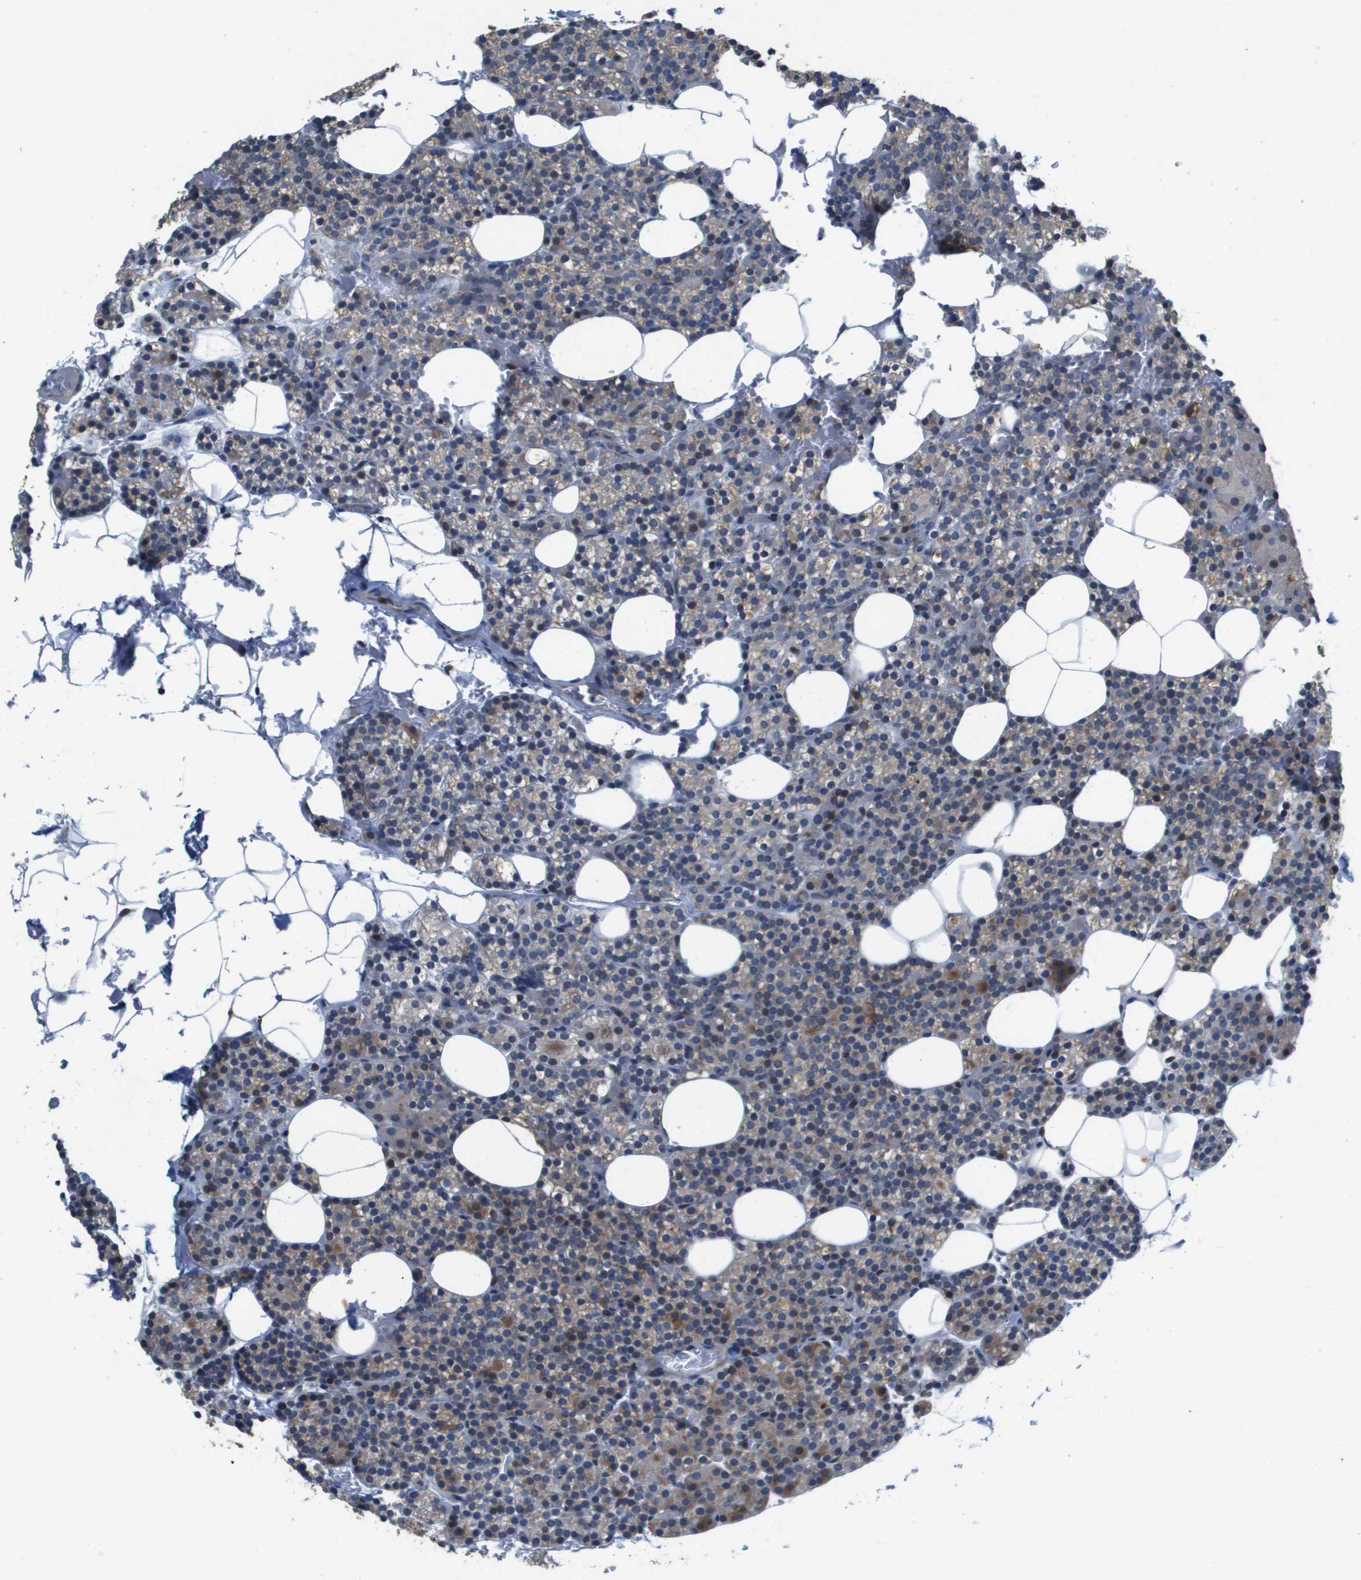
{"staining": {"intensity": "moderate", "quantity": "<25%", "location": "cytoplasmic/membranous,nuclear"}, "tissue": "parathyroid gland", "cell_type": "Glandular cells", "image_type": "normal", "snomed": [{"axis": "morphology", "description": "Normal tissue, NOS"}, {"axis": "morphology", "description": "Inflammation chronic"}, {"axis": "morphology", "description": "Goiter, colloid"}, {"axis": "topography", "description": "Thyroid gland"}, {"axis": "topography", "description": "Parathyroid gland"}], "caption": "The image reveals staining of benign parathyroid gland, revealing moderate cytoplasmic/membranous,nuclear protein staining (brown color) within glandular cells.", "gene": "SCN4B", "patient": {"sex": "male", "age": 65}}